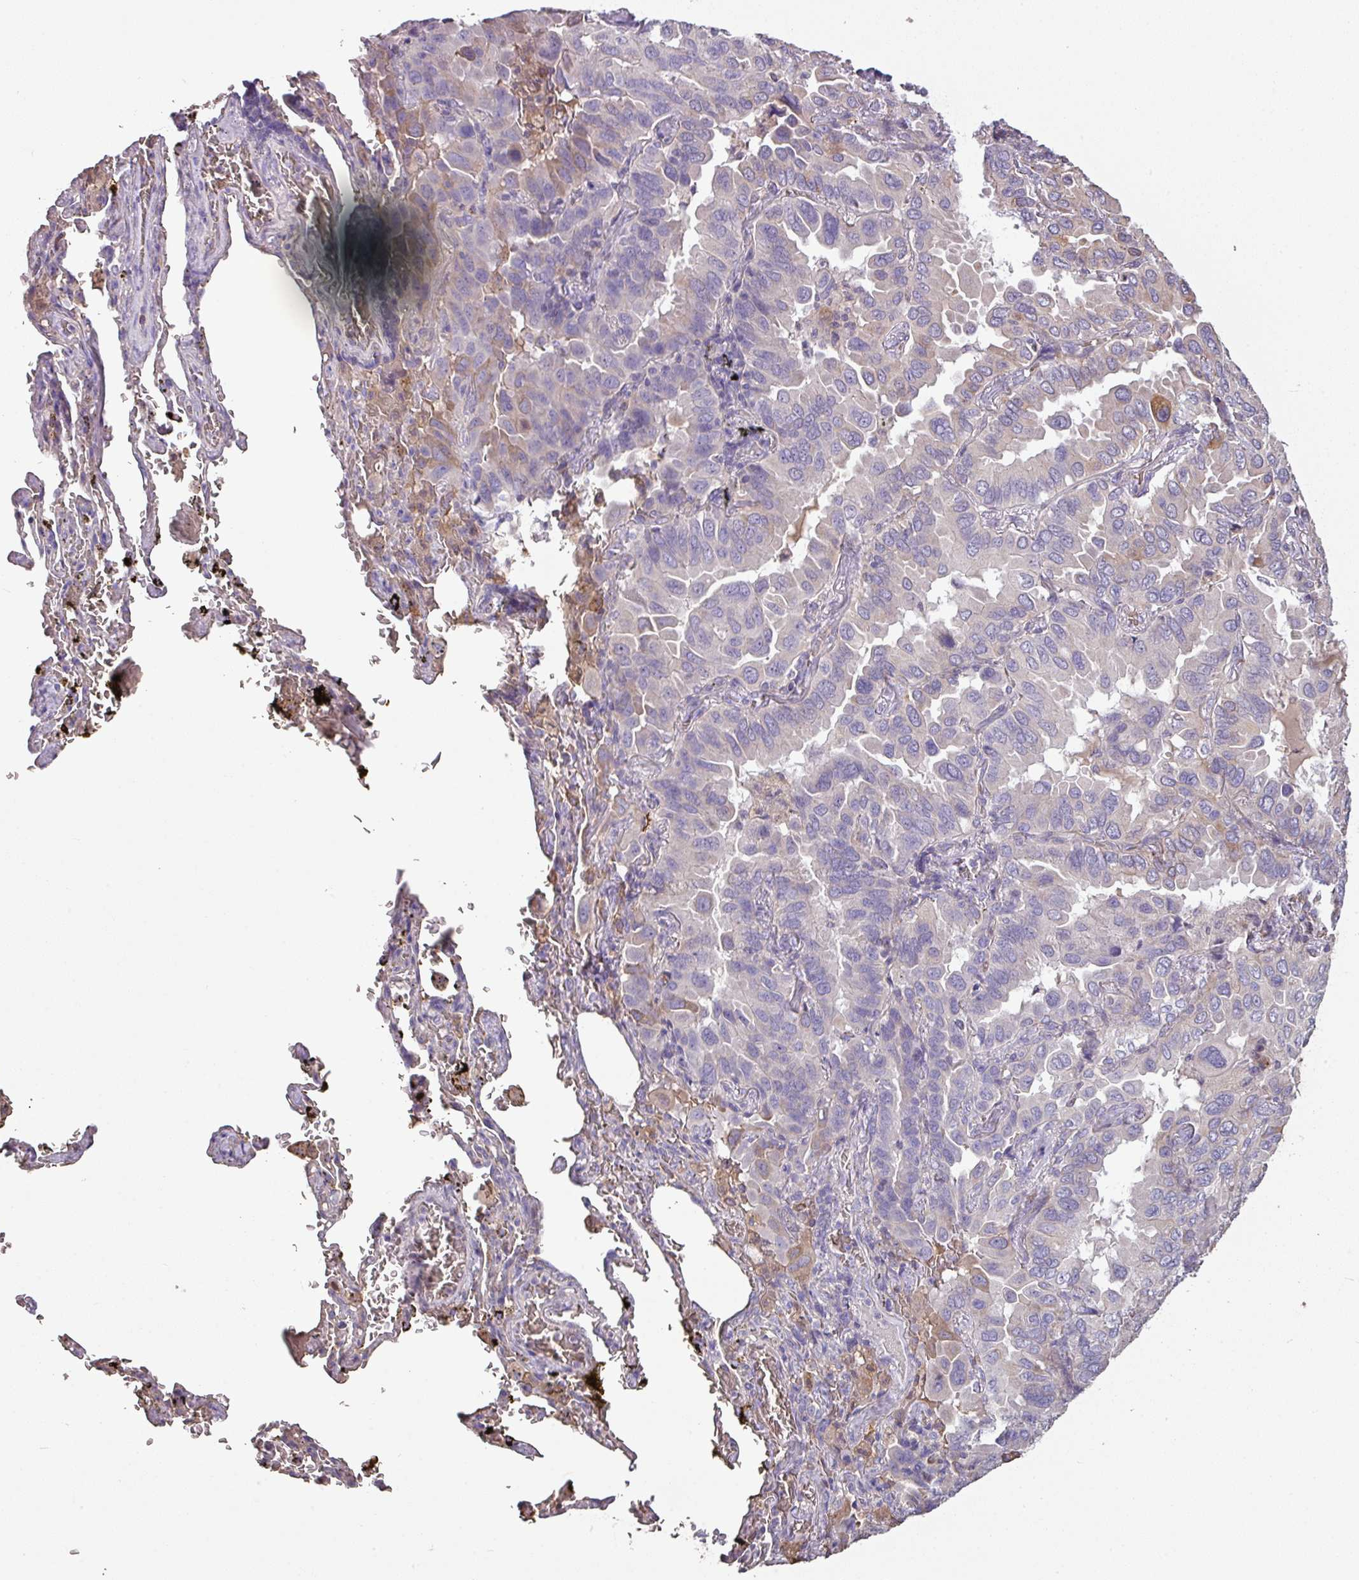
{"staining": {"intensity": "negative", "quantity": "none", "location": "none"}, "tissue": "lung cancer", "cell_type": "Tumor cells", "image_type": "cancer", "snomed": [{"axis": "morphology", "description": "Adenocarcinoma, NOS"}, {"axis": "topography", "description": "Lung"}], "caption": "Immunohistochemistry of lung cancer reveals no staining in tumor cells.", "gene": "NHSL2", "patient": {"sex": "male", "age": 64}}